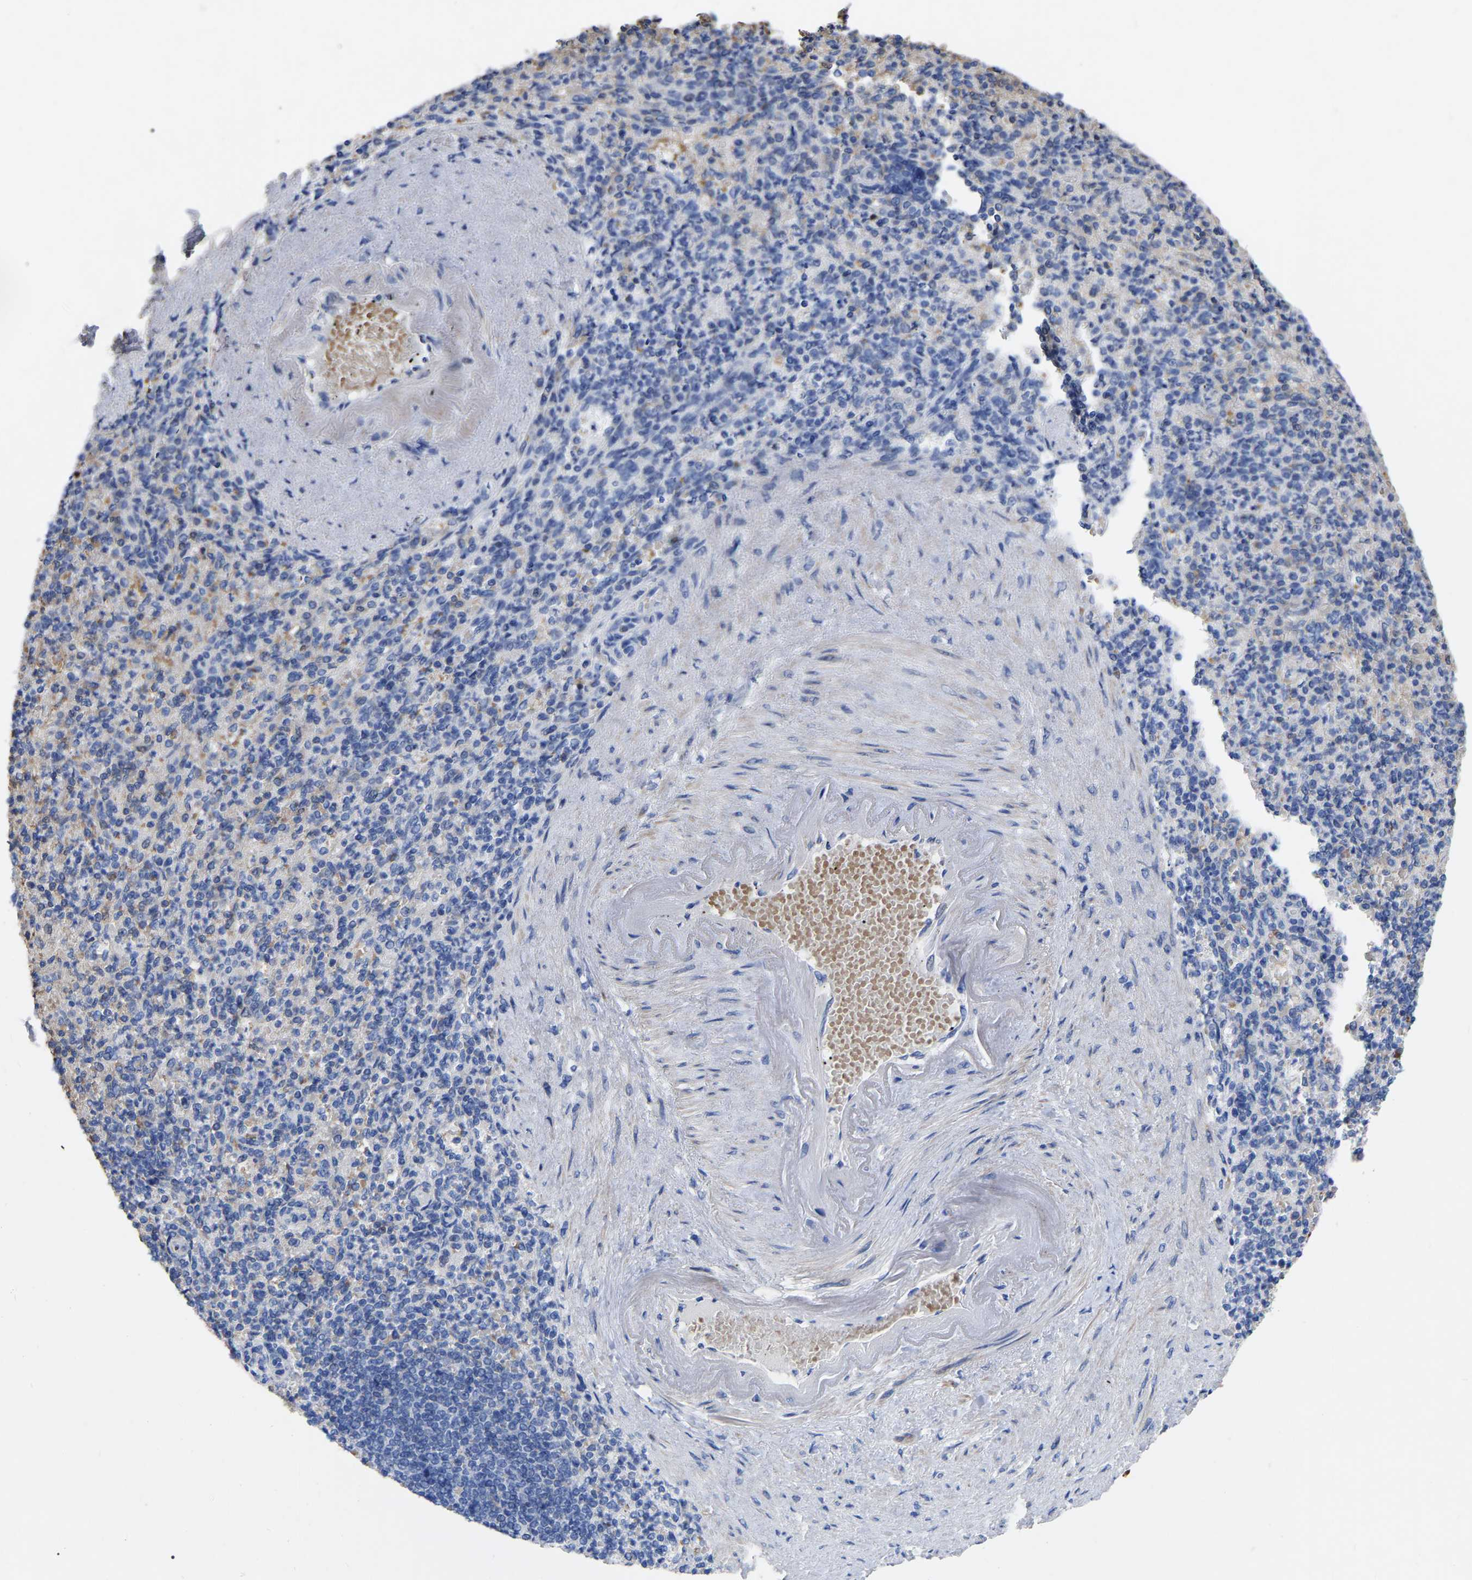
{"staining": {"intensity": "weak", "quantity": "25%-75%", "location": "cytoplasmic/membranous"}, "tissue": "spleen", "cell_type": "Cells in red pulp", "image_type": "normal", "snomed": [{"axis": "morphology", "description": "Normal tissue, NOS"}, {"axis": "topography", "description": "Spleen"}], "caption": "Immunohistochemical staining of normal human spleen shows weak cytoplasmic/membranous protein staining in approximately 25%-75% of cells in red pulp. Nuclei are stained in blue.", "gene": "GDF3", "patient": {"sex": "female", "age": 74}}